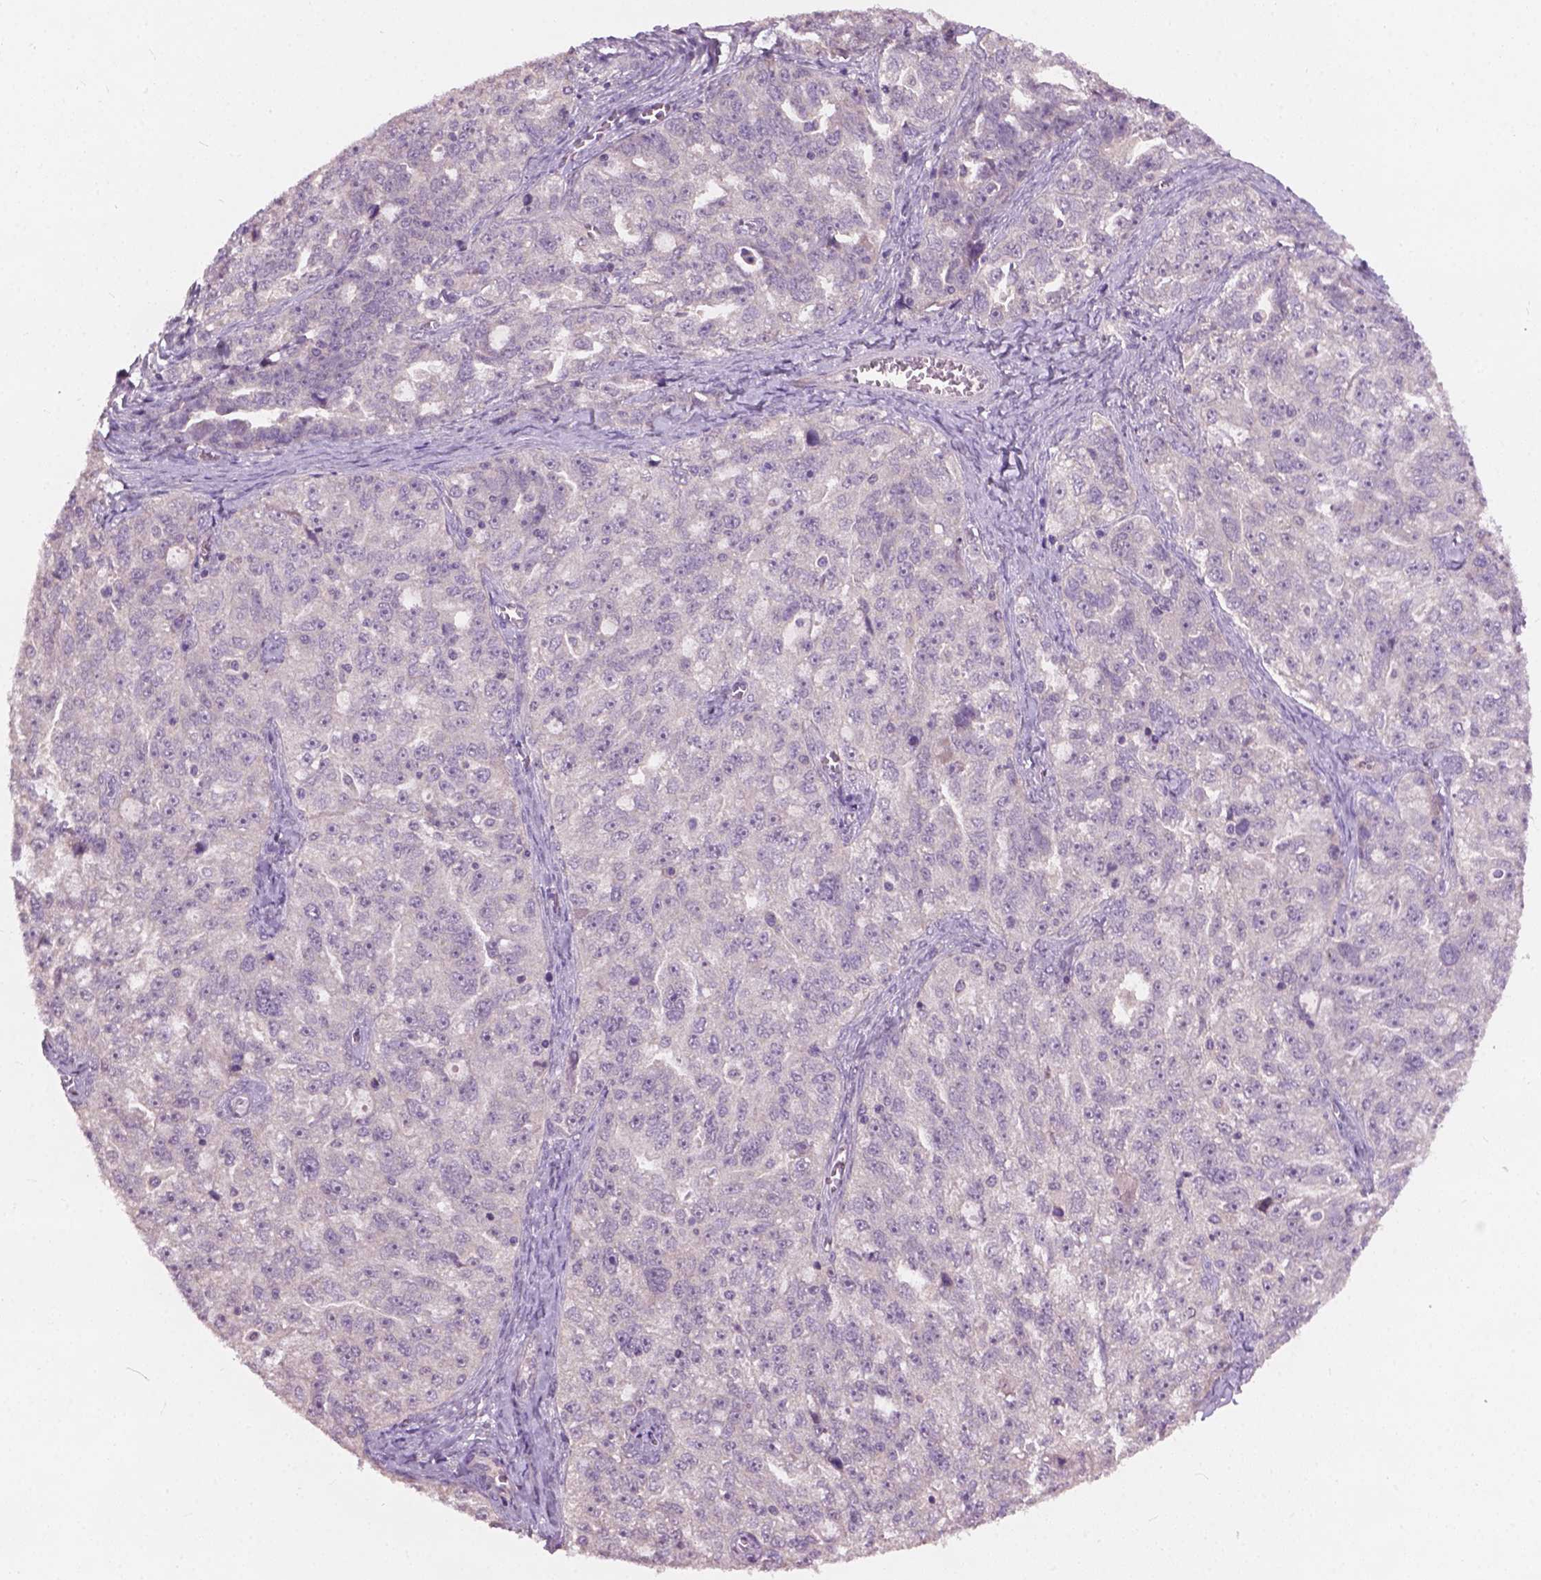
{"staining": {"intensity": "negative", "quantity": "none", "location": "none"}, "tissue": "ovarian cancer", "cell_type": "Tumor cells", "image_type": "cancer", "snomed": [{"axis": "morphology", "description": "Cystadenocarcinoma, serous, NOS"}, {"axis": "topography", "description": "Ovary"}], "caption": "Histopathology image shows no protein expression in tumor cells of ovarian cancer tissue. (DAB (3,3'-diaminobenzidine) immunohistochemistry (IHC) with hematoxylin counter stain).", "gene": "KRT17", "patient": {"sex": "female", "age": 51}}